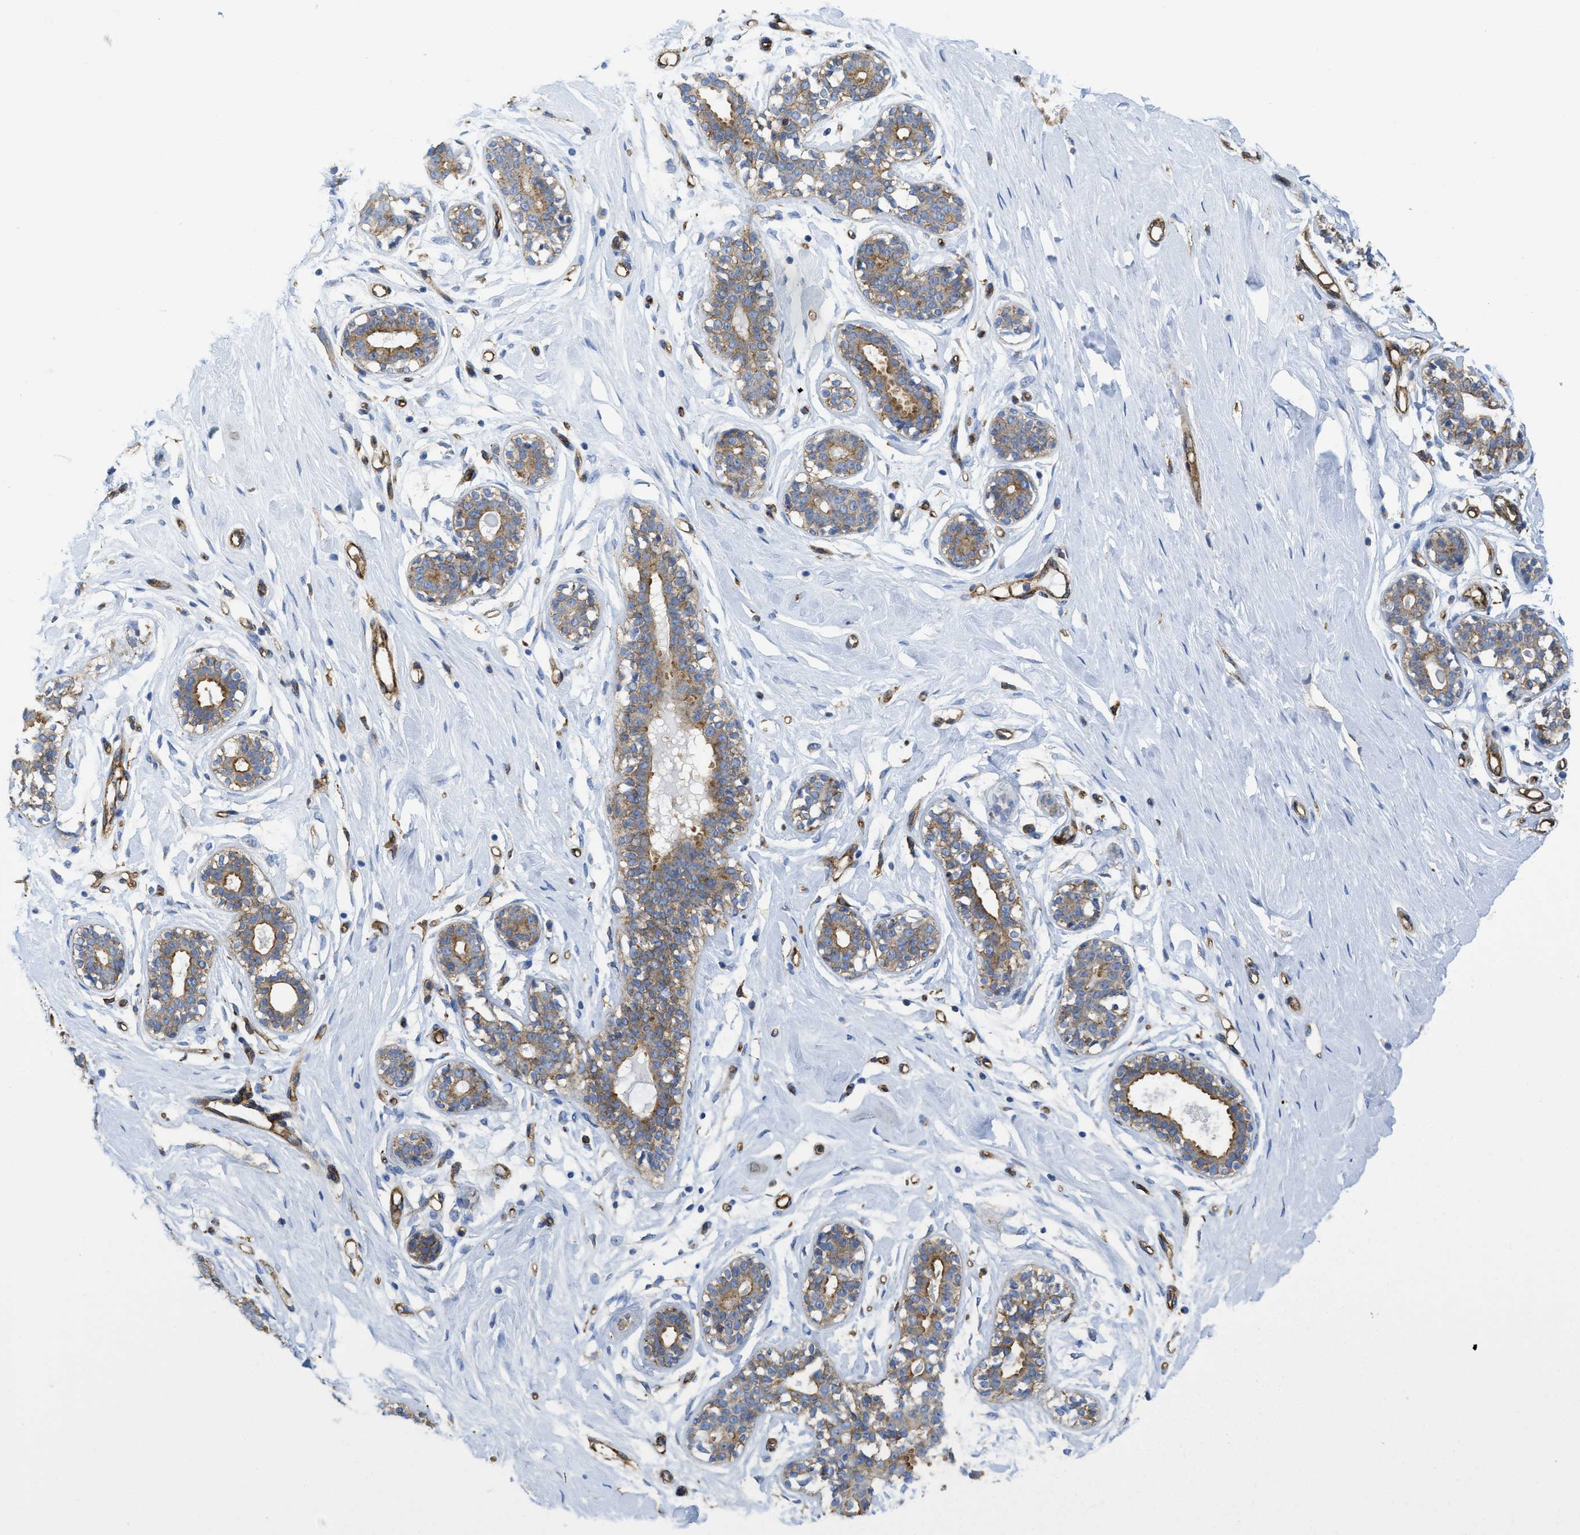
{"staining": {"intensity": "moderate", "quantity": ">75%", "location": "cytoplasmic/membranous"}, "tissue": "breast", "cell_type": "Adipocytes", "image_type": "normal", "snomed": [{"axis": "morphology", "description": "Normal tissue, NOS"}, {"axis": "topography", "description": "Breast"}], "caption": "A micrograph of human breast stained for a protein reveals moderate cytoplasmic/membranous brown staining in adipocytes. Using DAB (brown) and hematoxylin (blue) stains, captured at high magnification using brightfield microscopy.", "gene": "HIP1", "patient": {"sex": "female", "age": 23}}